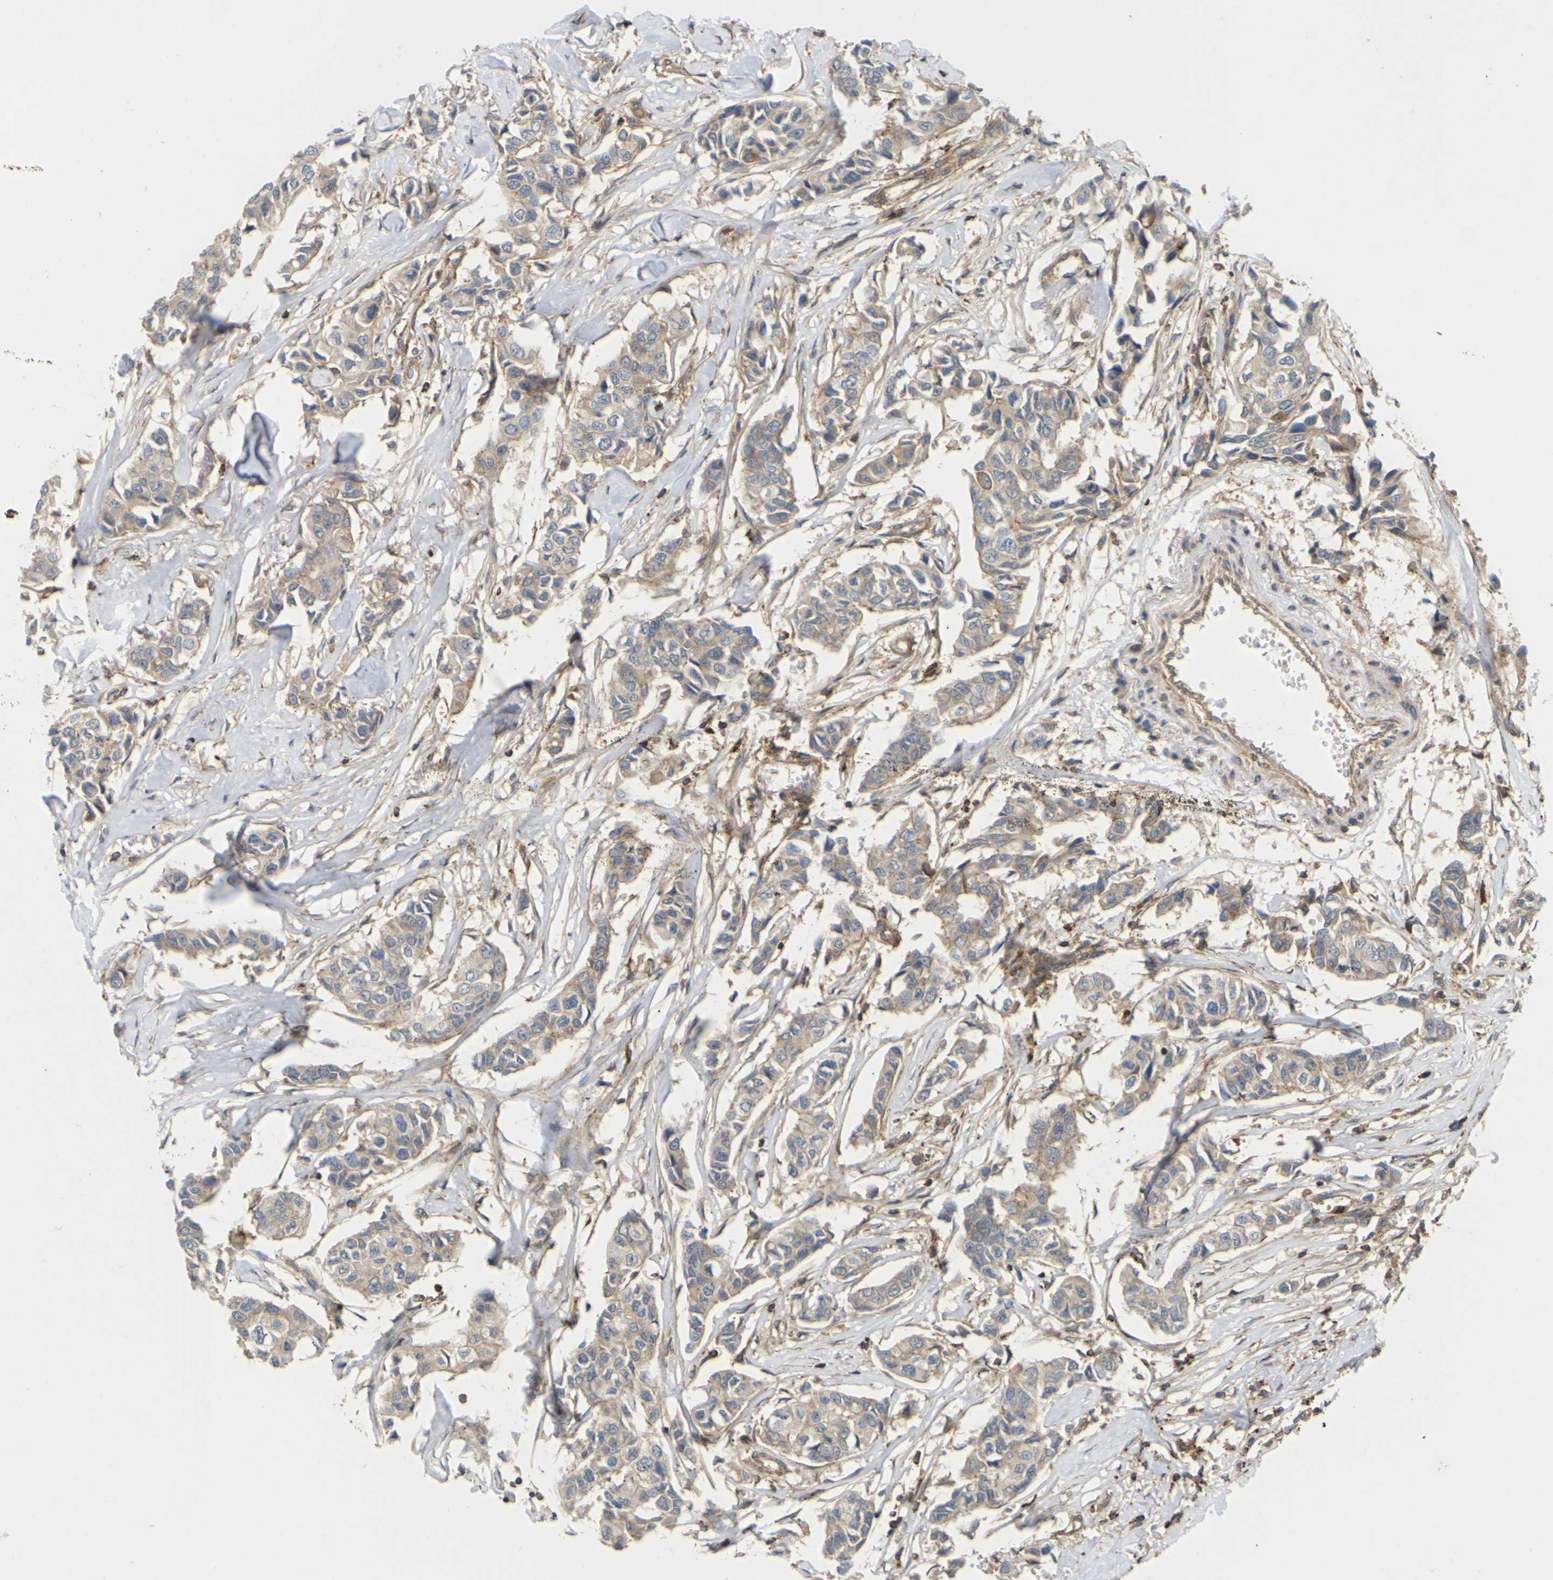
{"staining": {"intensity": "weak", "quantity": ">75%", "location": "cytoplasmic/membranous"}, "tissue": "breast cancer", "cell_type": "Tumor cells", "image_type": "cancer", "snomed": [{"axis": "morphology", "description": "Duct carcinoma"}, {"axis": "topography", "description": "Breast"}], "caption": "Protein analysis of infiltrating ductal carcinoma (breast) tissue demonstrates weak cytoplasmic/membranous positivity in about >75% of tumor cells.", "gene": "KSR1", "patient": {"sex": "female", "age": 80}}